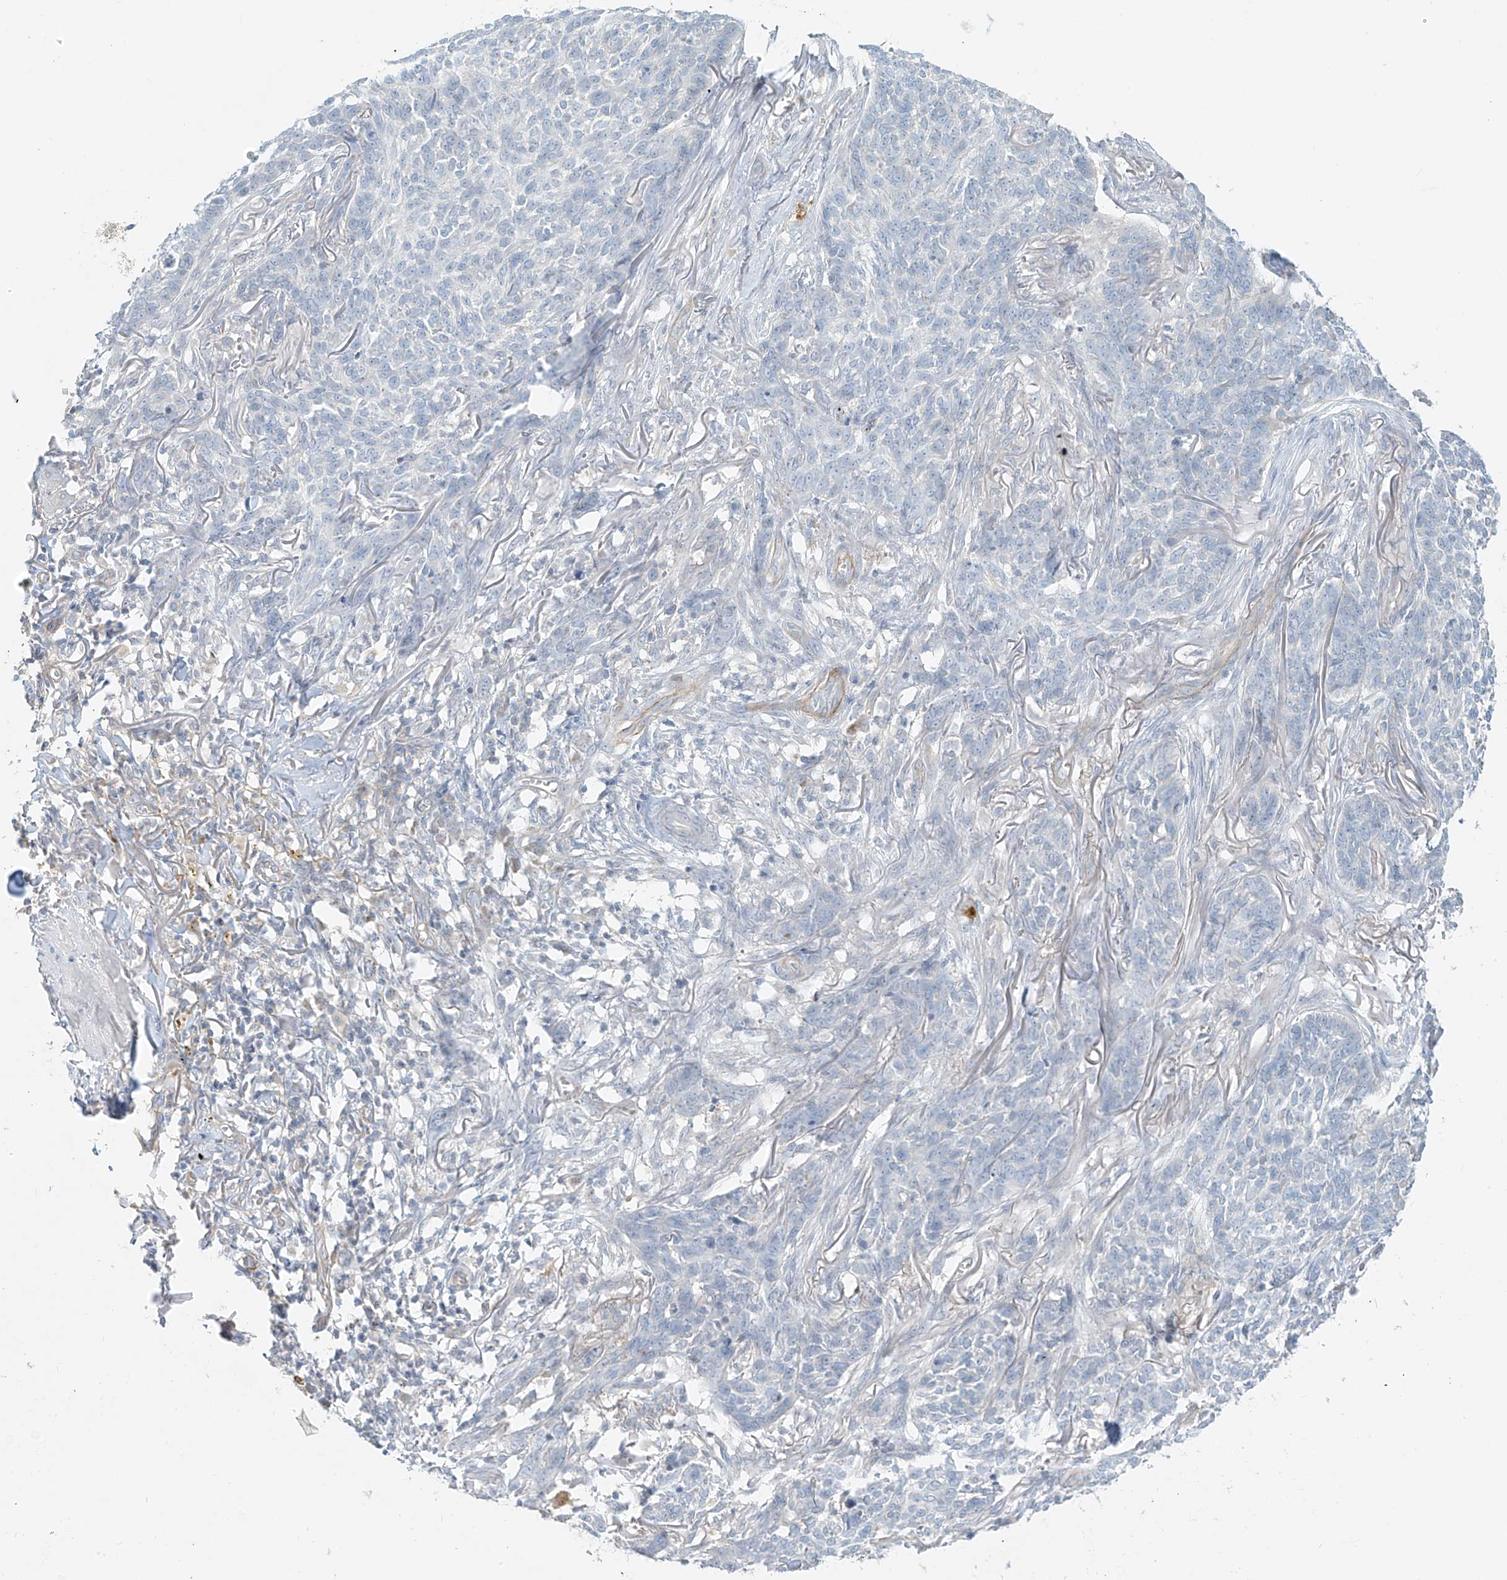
{"staining": {"intensity": "negative", "quantity": "none", "location": "none"}, "tissue": "skin cancer", "cell_type": "Tumor cells", "image_type": "cancer", "snomed": [{"axis": "morphology", "description": "Basal cell carcinoma"}, {"axis": "topography", "description": "Skin"}], "caption": "DAB (3,3'-diaminobenzidine) immunohistochemical staining of human skin basal cell carcinoma displays no significant staining in tumor cells.", "gene": "C2orf42", "patient": {"sex": "male", "age": 85}}